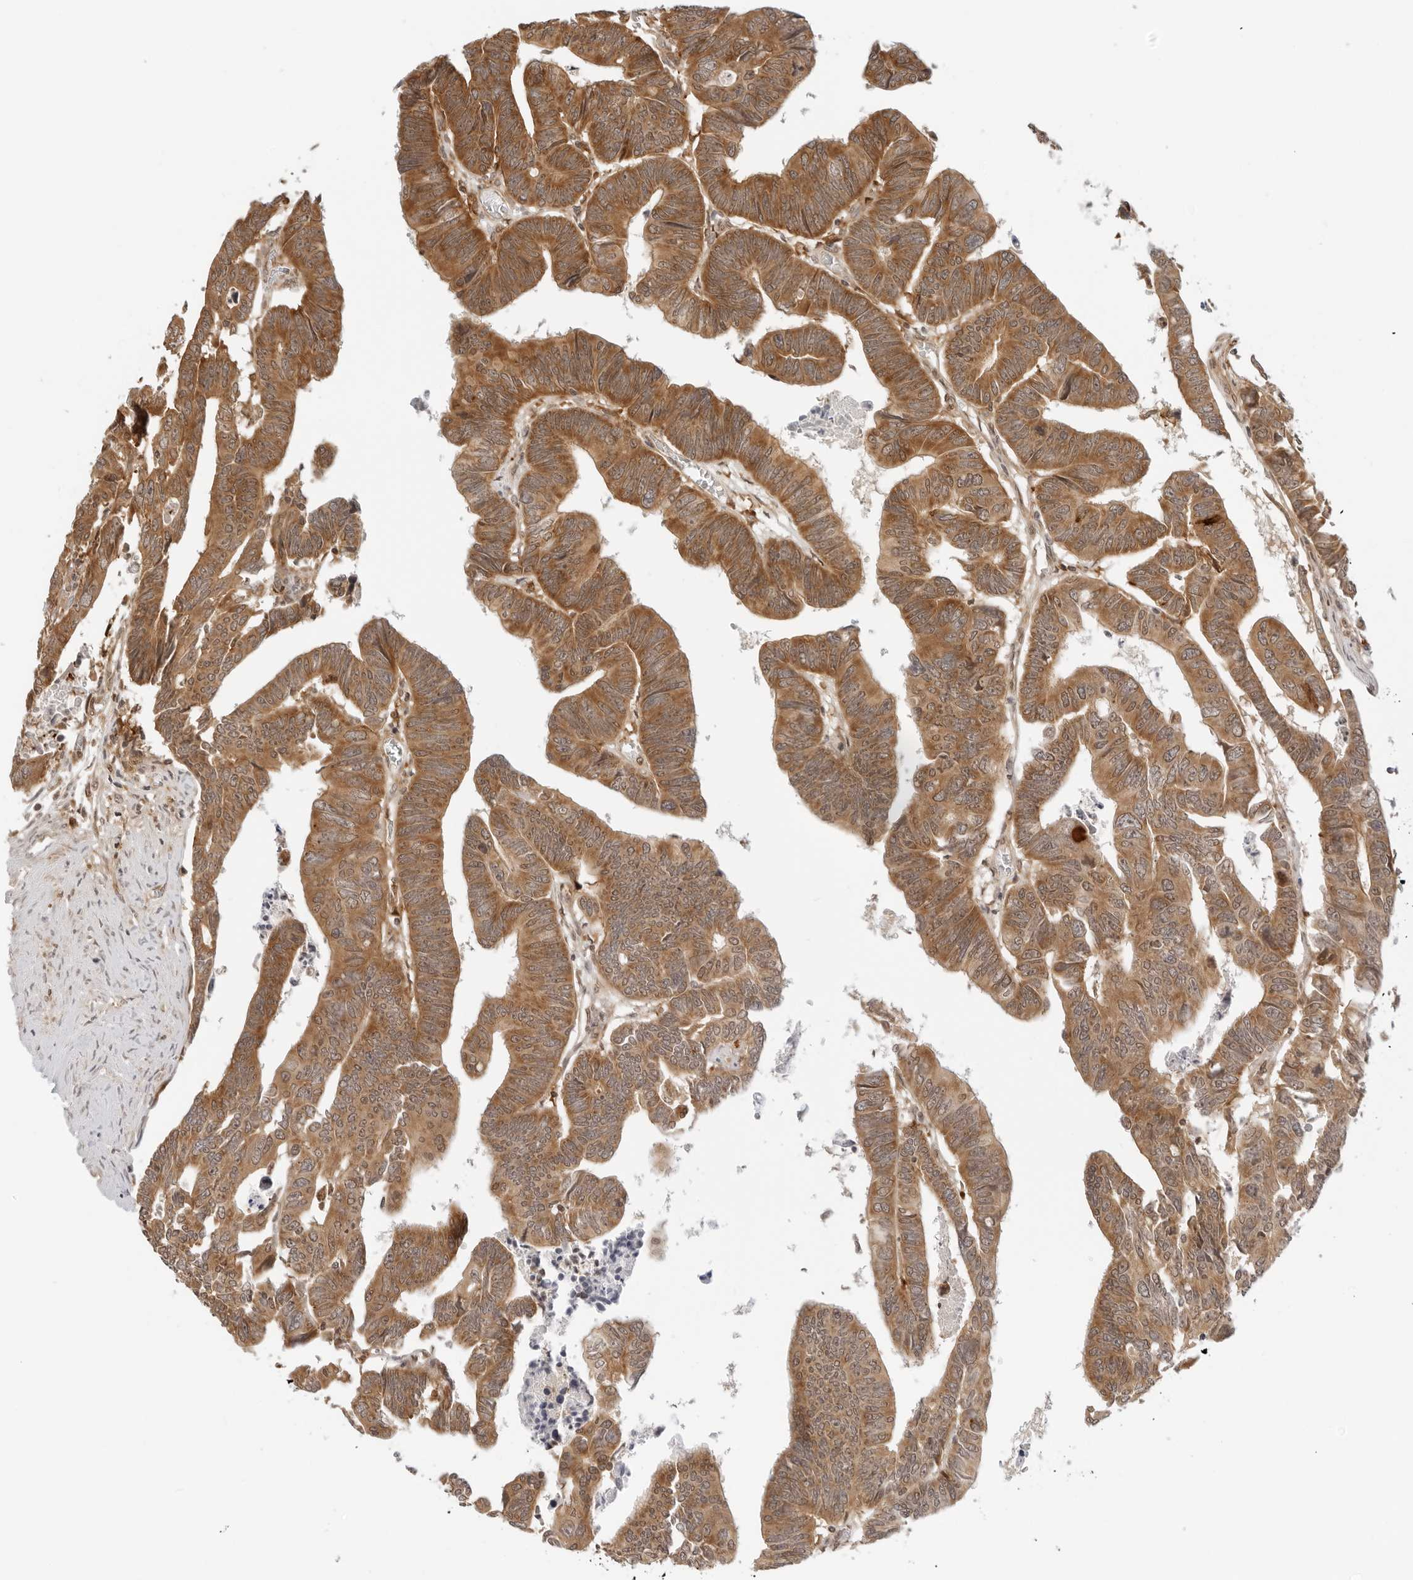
{"staining": {"intensity": "moderate", "quantity": ">75%", "location": "cytoplasmic/membranous"}, "tissue": "colorectal cancer", "cell_type": "Tumor cells", "image_type": "cancer", "snomed": [{"axis": "morphology", "description": "Adenocarcinoma, NOS"}, {"axis": "topography", "description": "Rectum"}], "caption": "Immunohistochemical staining of adenocarcinoma (colorectal) displays medium levels of moderate cytoplasmic/membranous protein expression in approximately >75% of tumor cells.", "gene": "RC3H1", "patient": {"sex": "female", "age": 65}}